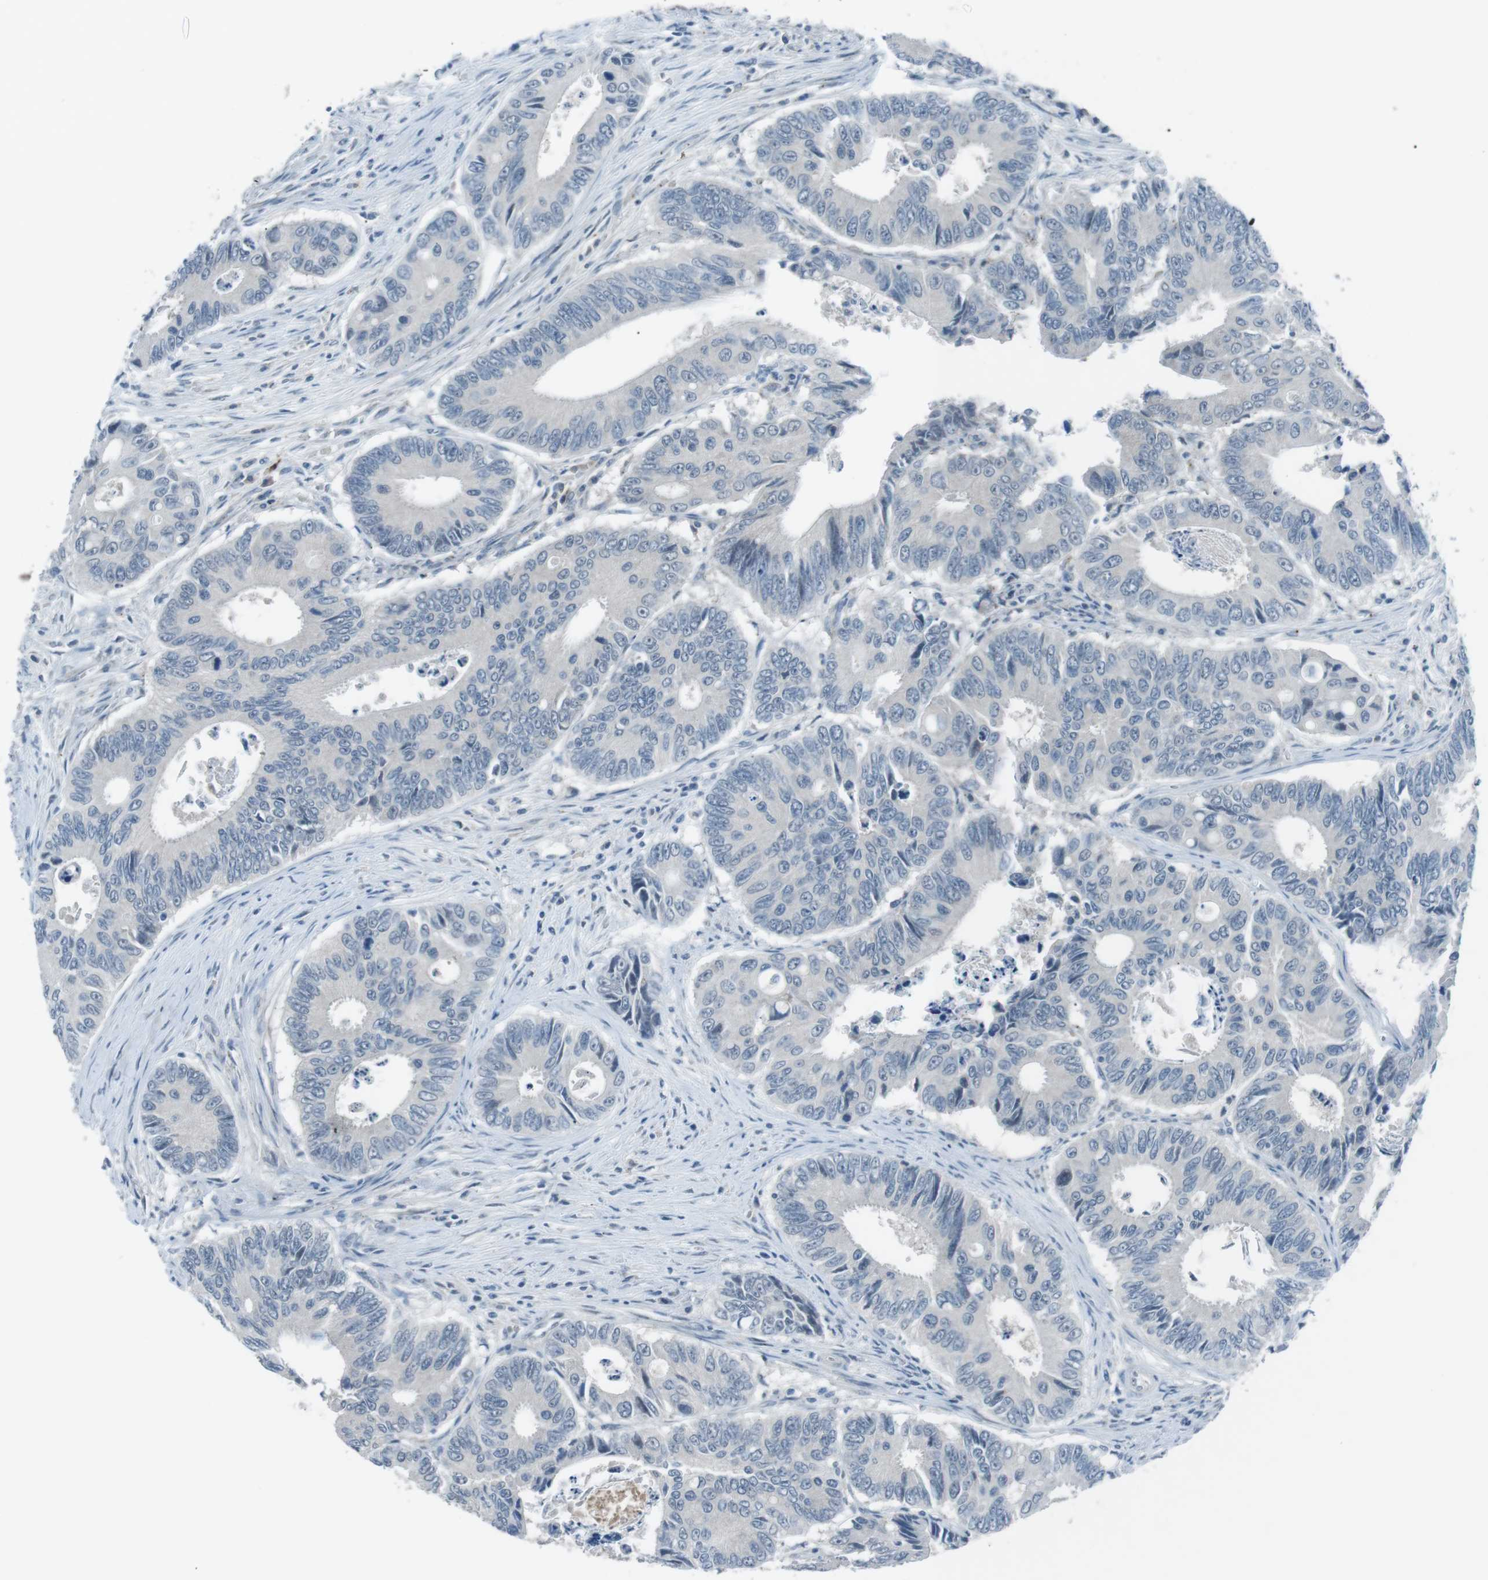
{"staining": {"intensity": "negative", "quantity": "none", "location": "none"}, "tissue": "colorectal cancer", "cell_type": "Tumor cells", "image_type": "cancer", "snomed": [{"axis": "morphology", "description": "Inflammation, NOS"}, {"axis": "morphology", "description": "Adenocarcinoma, NOS"}, {"axis": "topography", "description": "Colon"}], "caption": "DAB (3,3'-diaminobenzidine) immunohistochemical staining of human colorectal adenocarcinoma displays no significant positivity in tumor cells.", "gene": "FCRLA", "patient": {"sex": "male", "age": 72}}